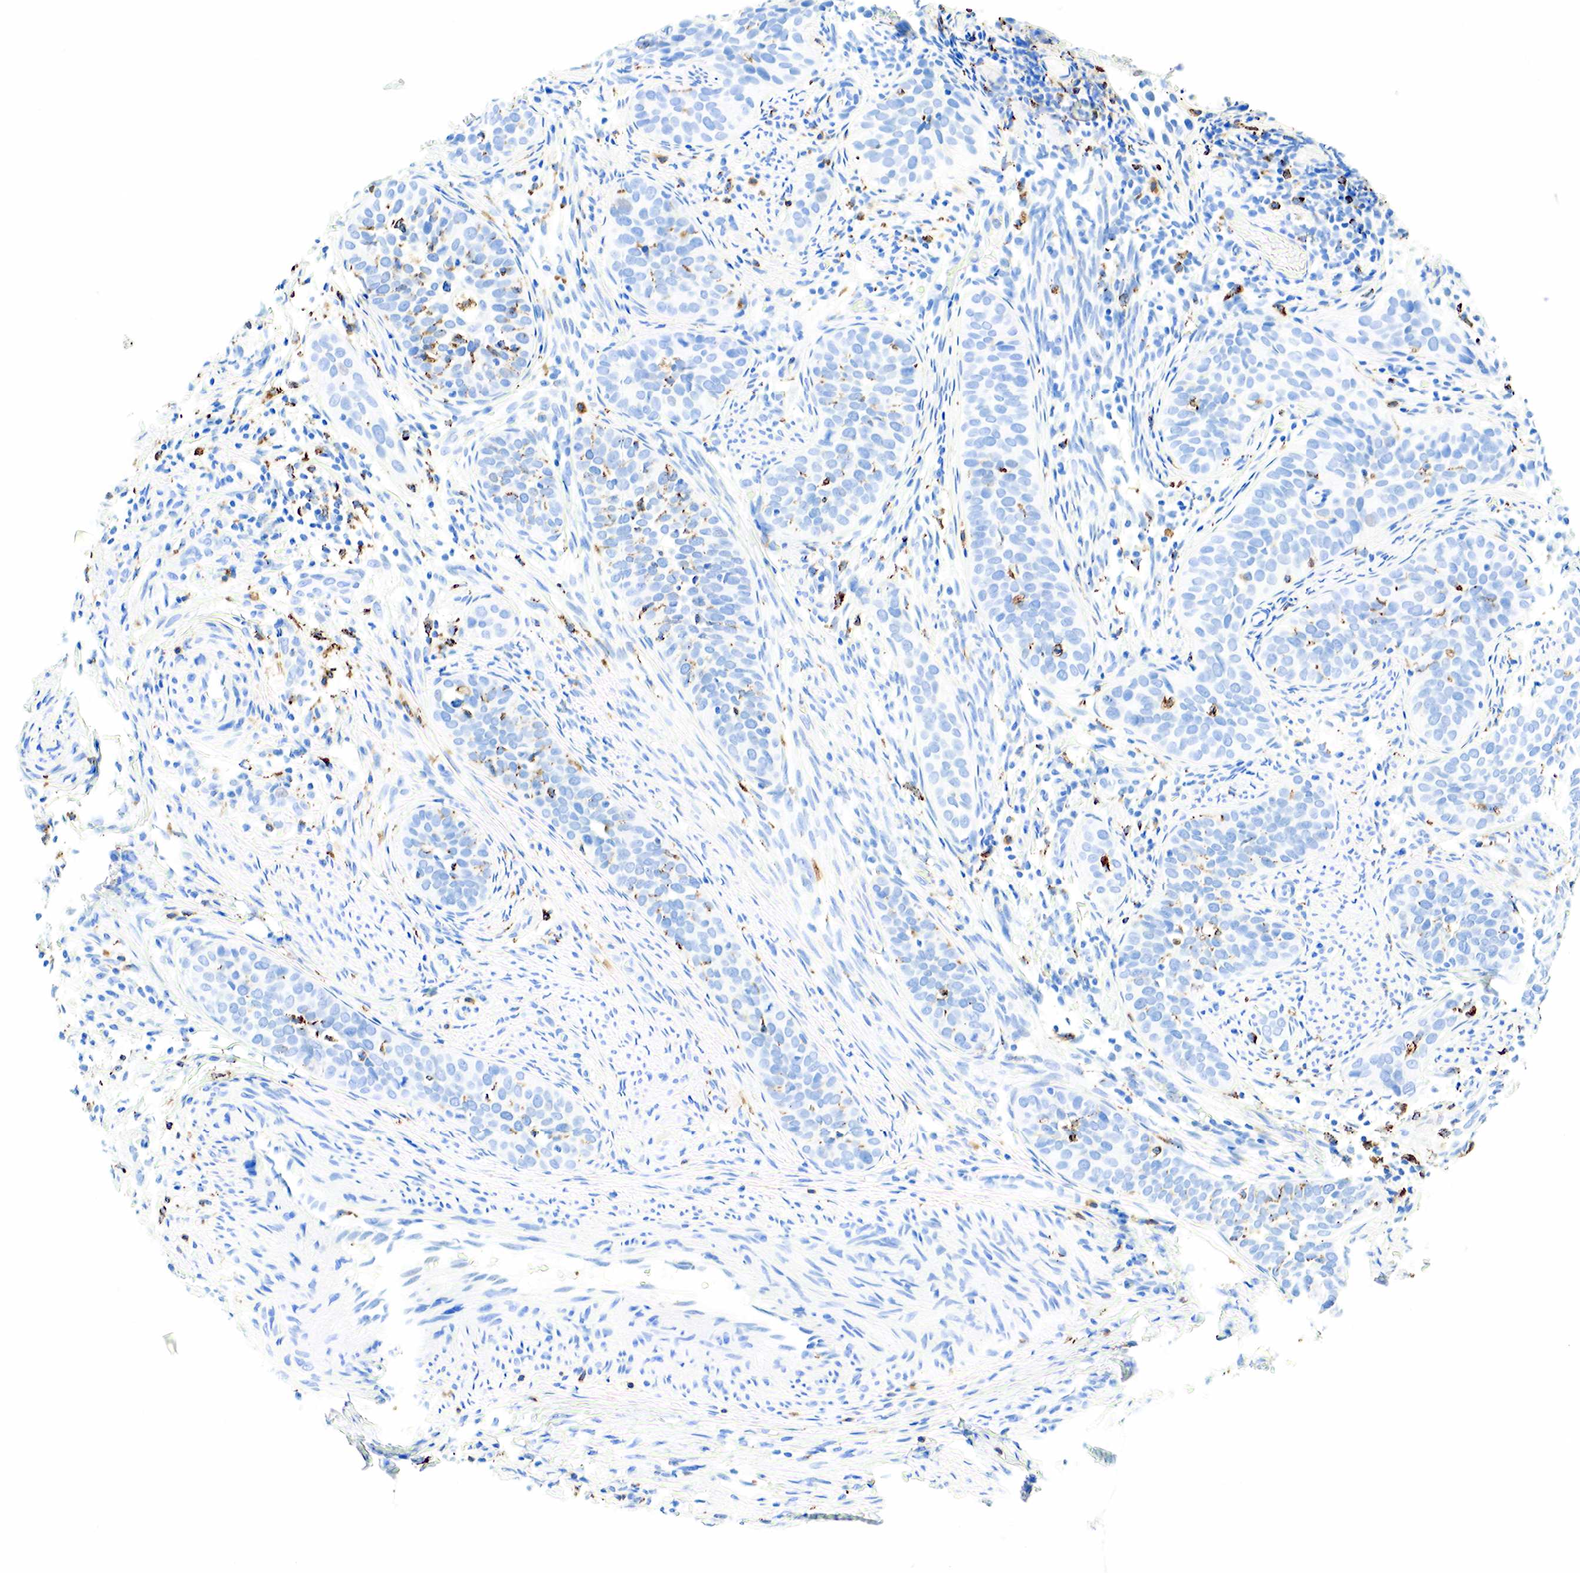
{"staining": {"intensity": "negative", "quantity": "none", "location": "none"}, "tissue": "cervical cancer", "cell_type": "Tumor cells", "image_type": "cancer", "snomed": [{"axis": "morphology", "description": "Squamous cell carcinoma, NOS"}, {"axis": "topography", "description": "Cervix"}], "caption": "Tumor cells show no significant expression in cervical cancer. Nuclei are stained in blue.", "gene": "CD68", "patient": {"sex": "female", "age": 31}}